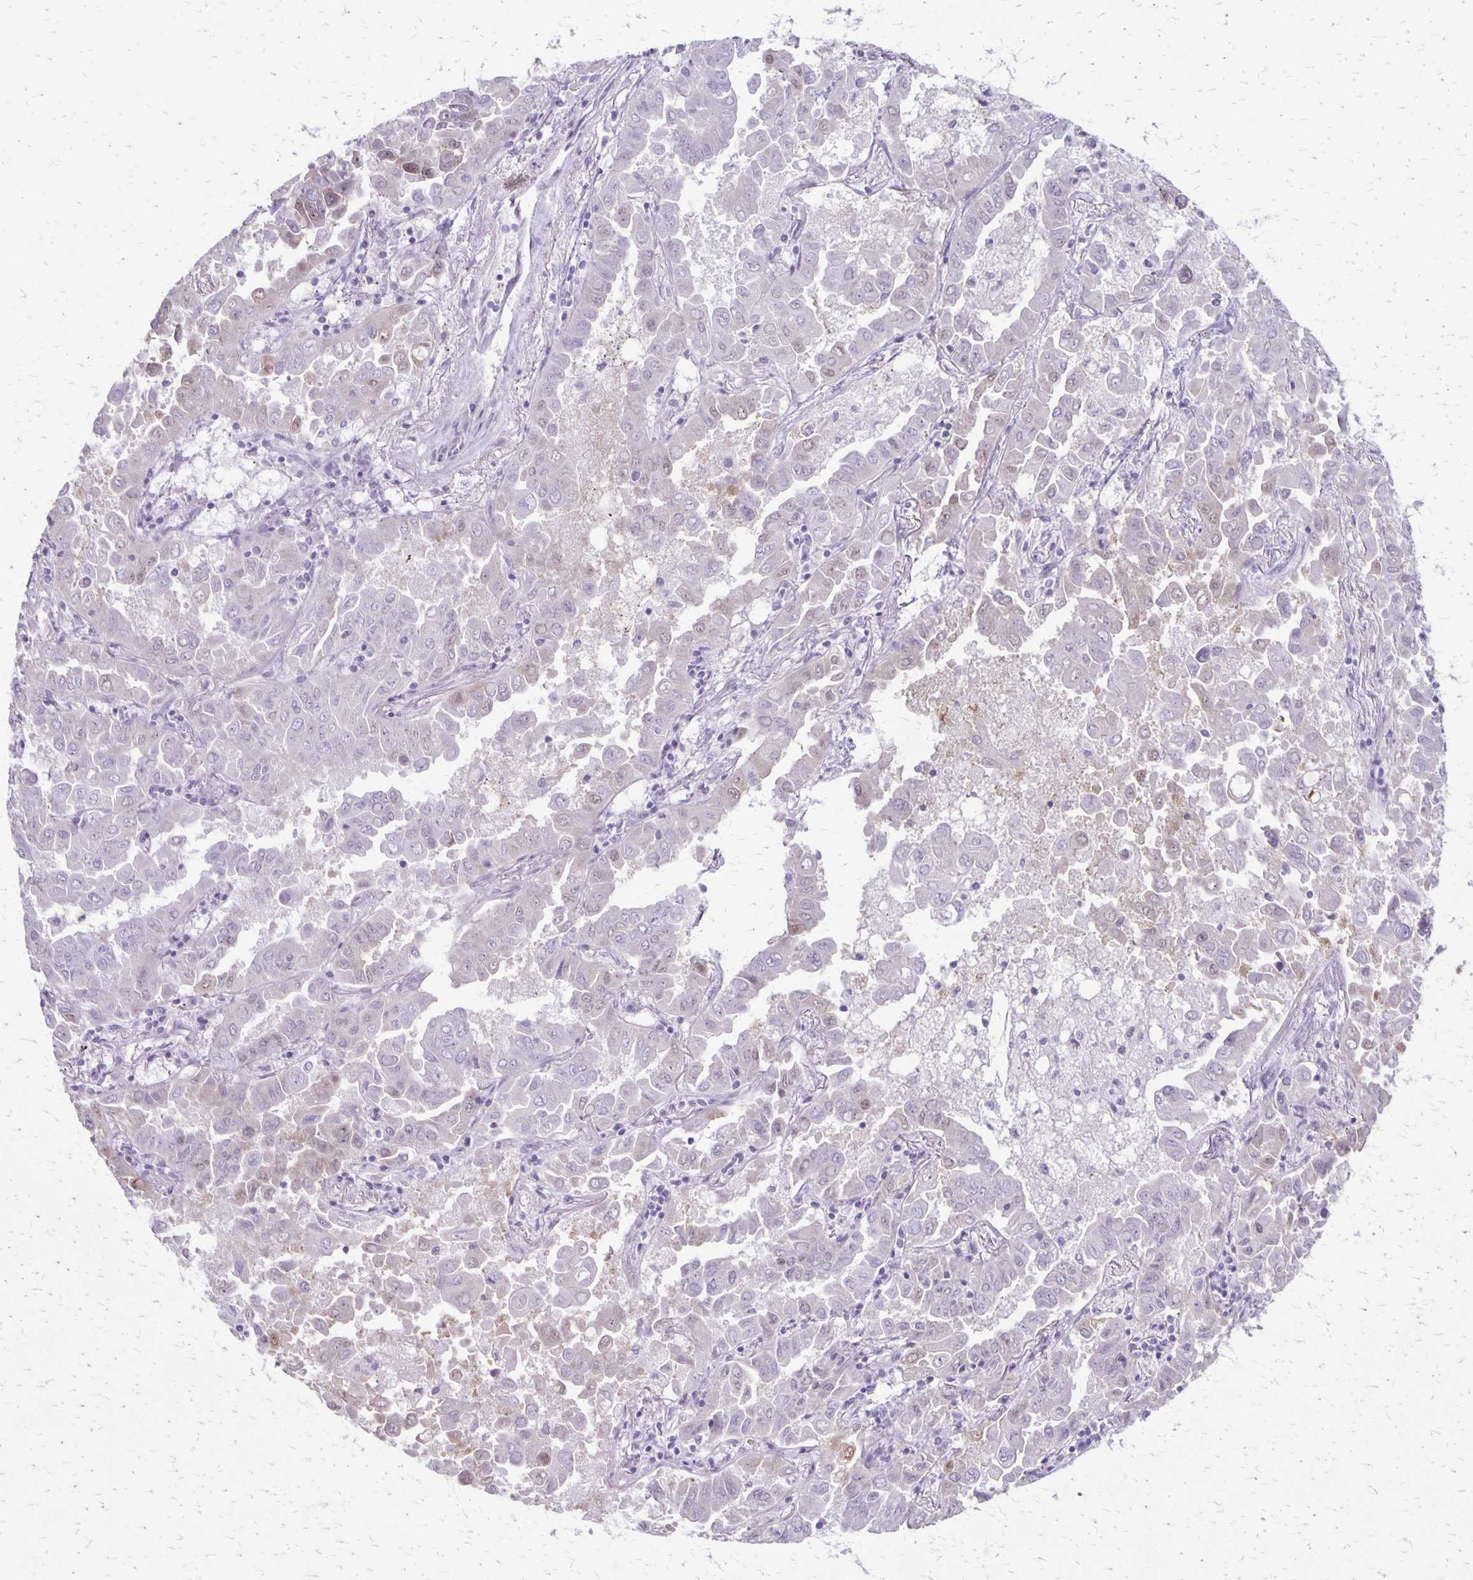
{"staining": {"intensity": "negative", "quantity": "none", "location": "none"}, "tissue": "lung cancer", "cell_type": "Tumor cells", "image_type": "cancer", "snomed": [{"axis": "morphology", "description": "Adenocarcinoma, NOS"}, {"axis": "topography", "description": "Lung"}], "caption": "Immunohistochemistry histopathology image of neoplastic tissue: lung cancer (adenocarcinoma) stained with DAB (3,3'-diaminobenzidine) demonstrates no significant protein staining in tumor cells.", "gene": "HOMER1", "patient": {"sex": "male", "age": 64}}